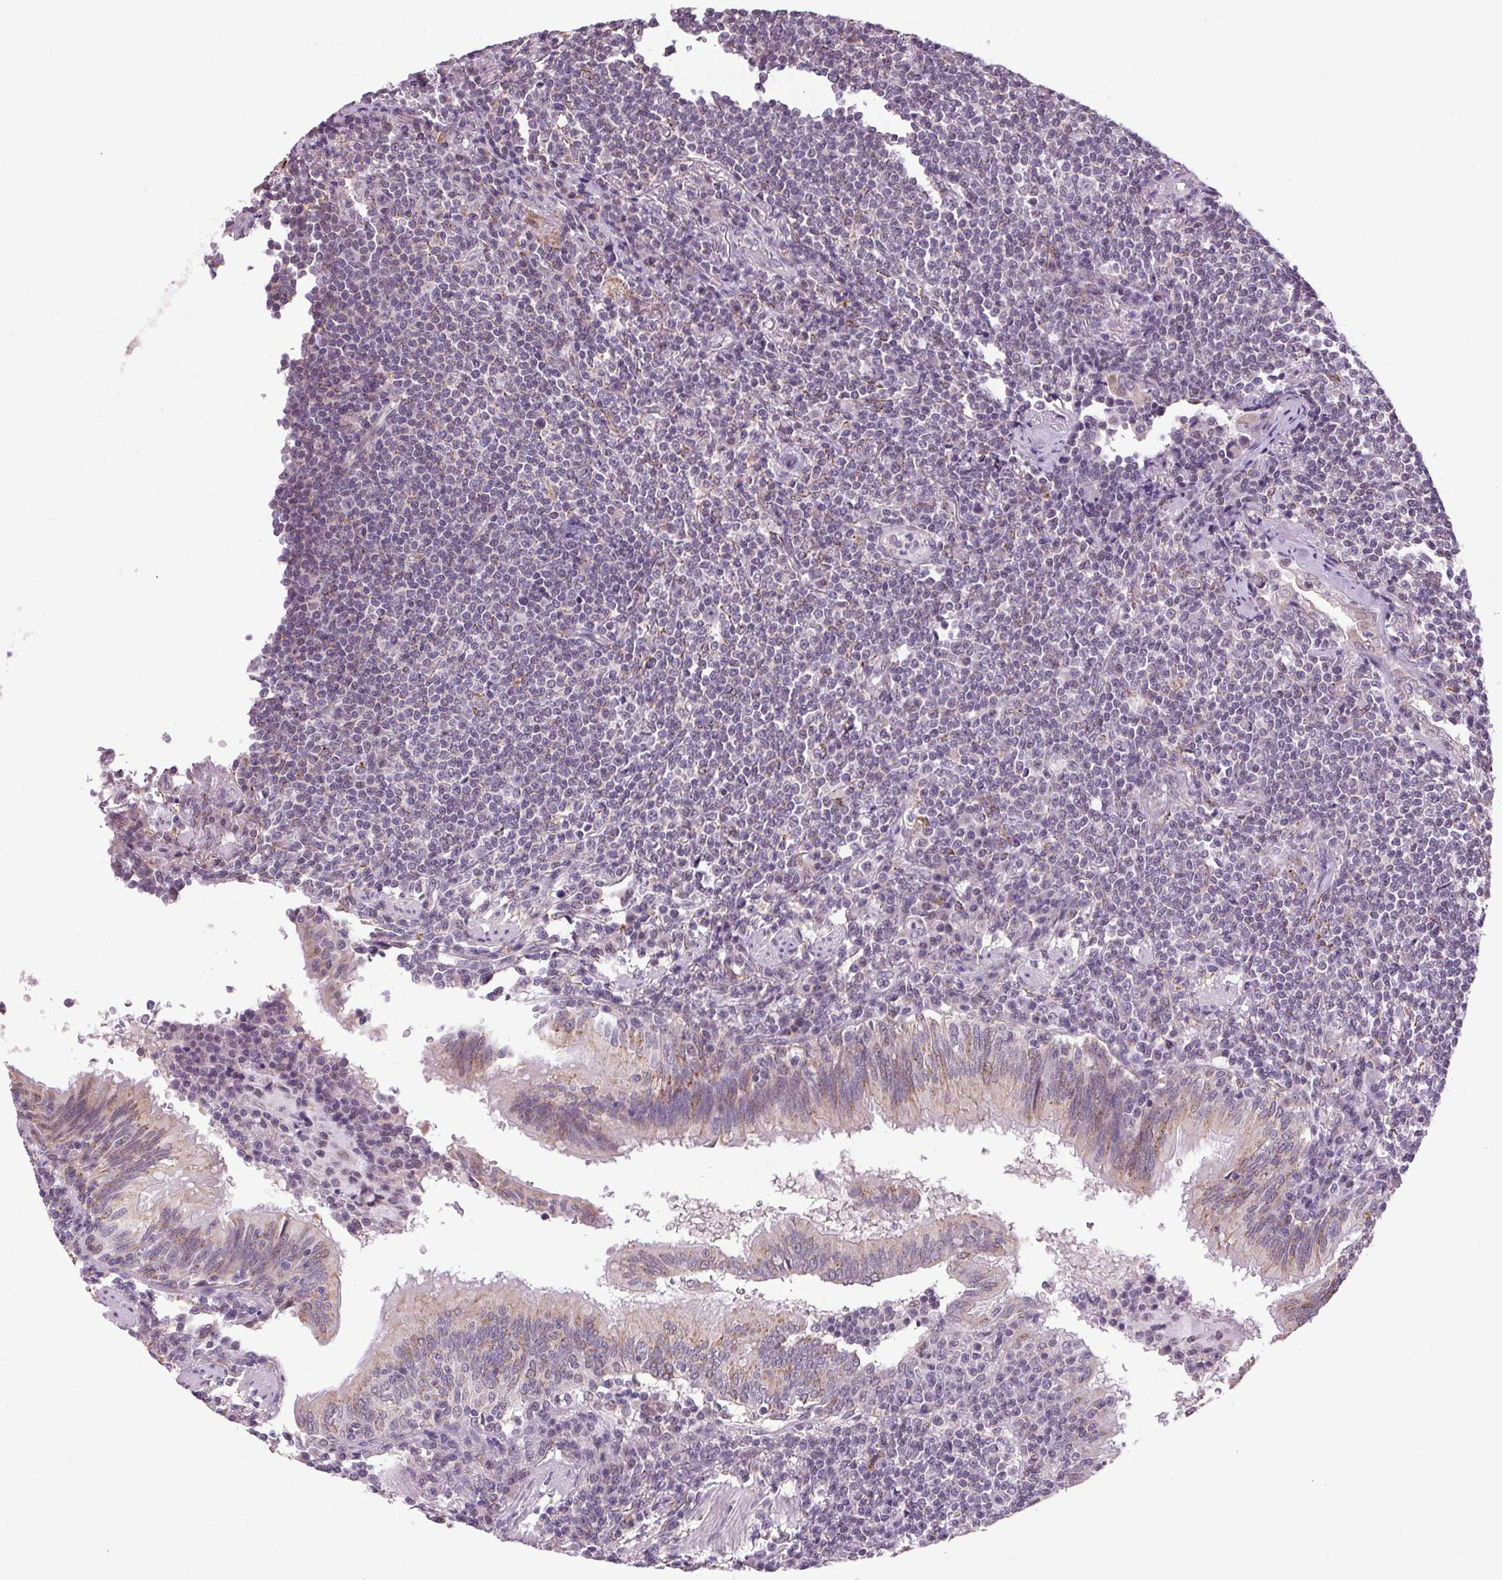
{"staining": {"intensity": "negative", "quantity": "none", "location": "none"}, "tissue": "lymphoma", "cell_type": "Tumor cells", "image_type": "cancer", "snomed": [{"axis": "morphology", "description": "Malignant lymphoma, non-Hodgkin's type, Low grade"}, {"axis": "topography", "description": "Lung"}], "caption": "Immunohistochemistry (IHC) photomicrograph of neoplastic tissue: lymphoma stained with DAB (3,3'-diaminobenzidine) shows no significant protein positivity in tumor cells.", "gene": "AKR1E2", "patient": {"sex": "female", "age": 71}}